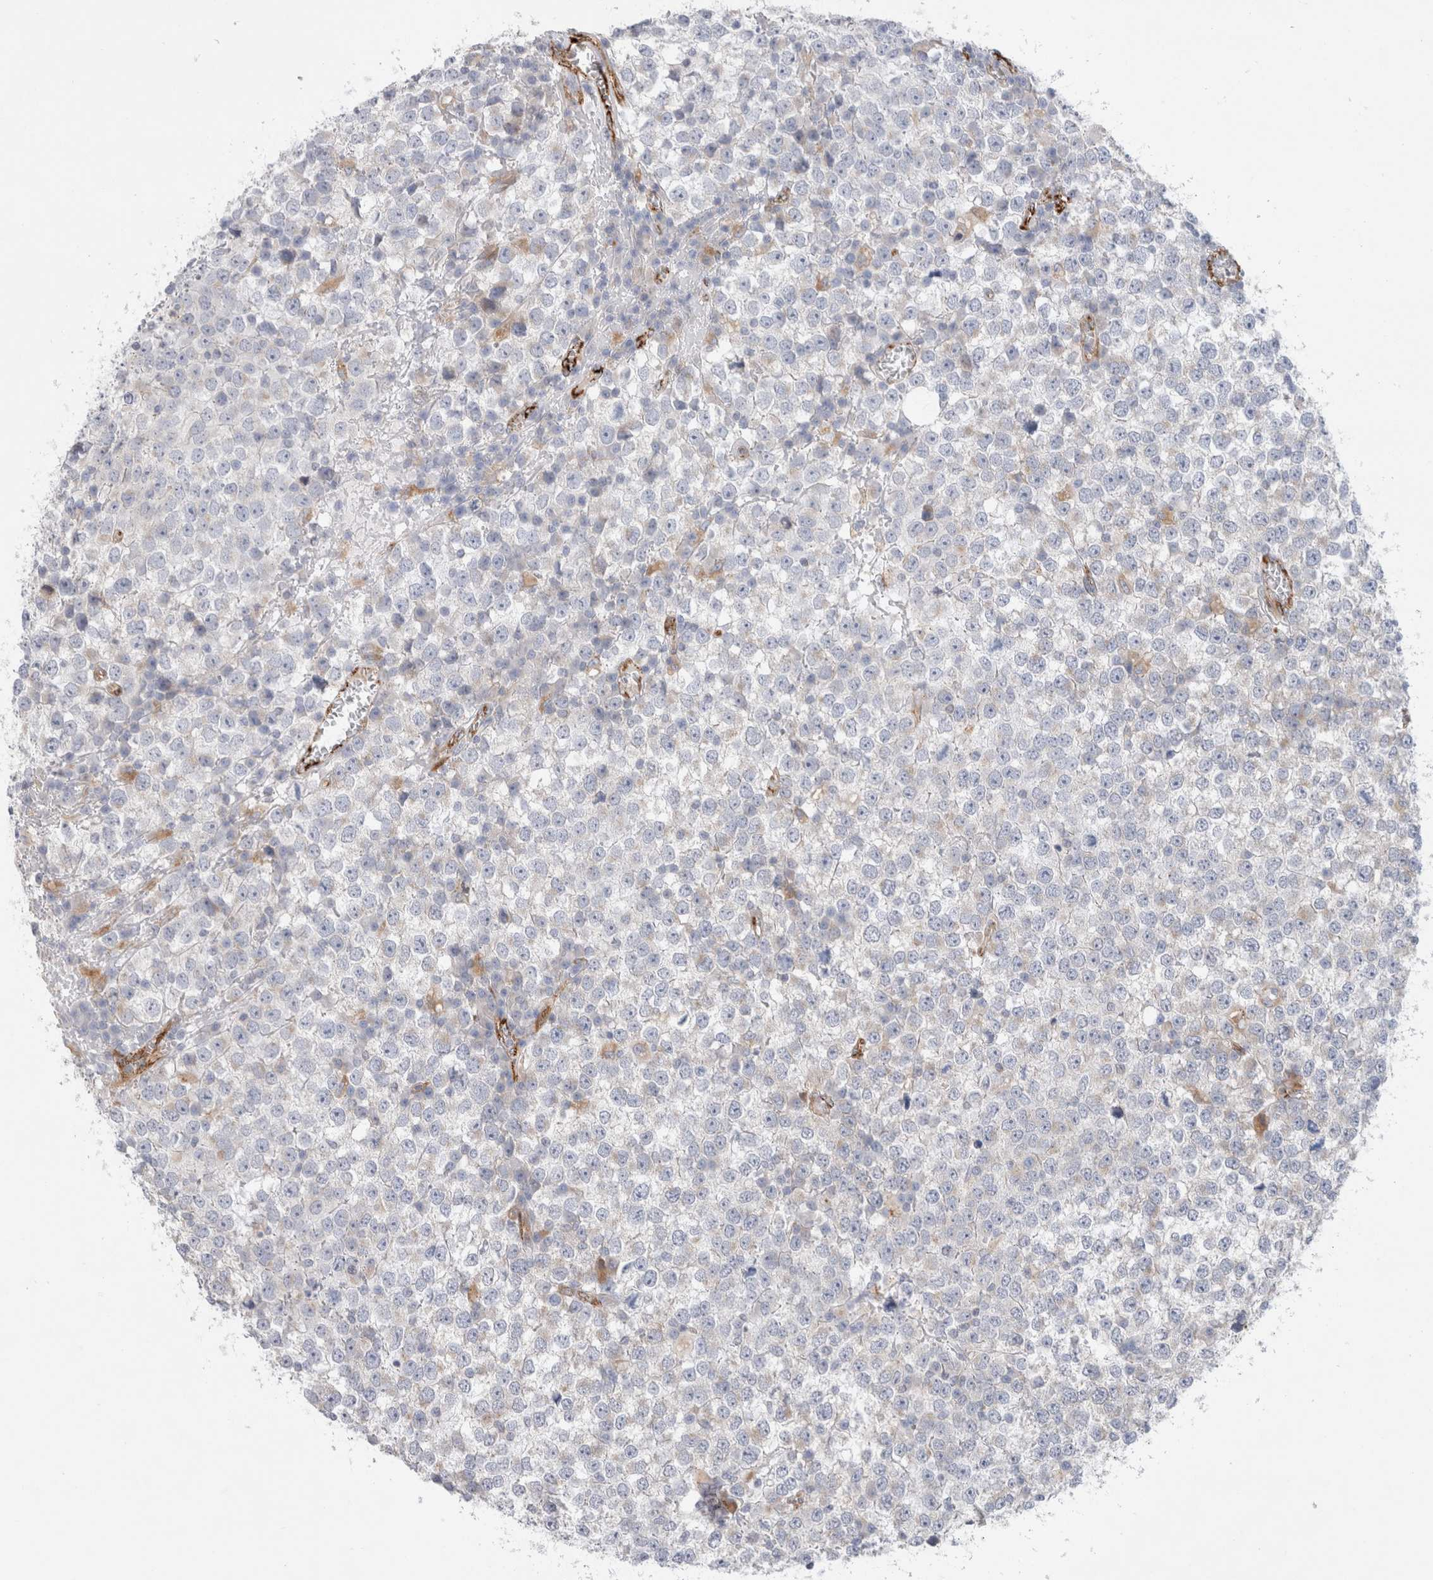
{"staining": {"intensity": "negative", "quantity": "none", "location": "none"}, "tissue": "testis cancer", "cell_type": "Tumor cells", "image_type": "cancer", "snomed": [{"axis": "morphology", "description": "Seminoma, NOS"}, {"axis": "topography", "description": "Testis"}], "caption": "Tumor cells show no significant protein positivity in seminoma (testis).", "gene": "CNPY4", "patient": {"sex": "male", "age": 65}}